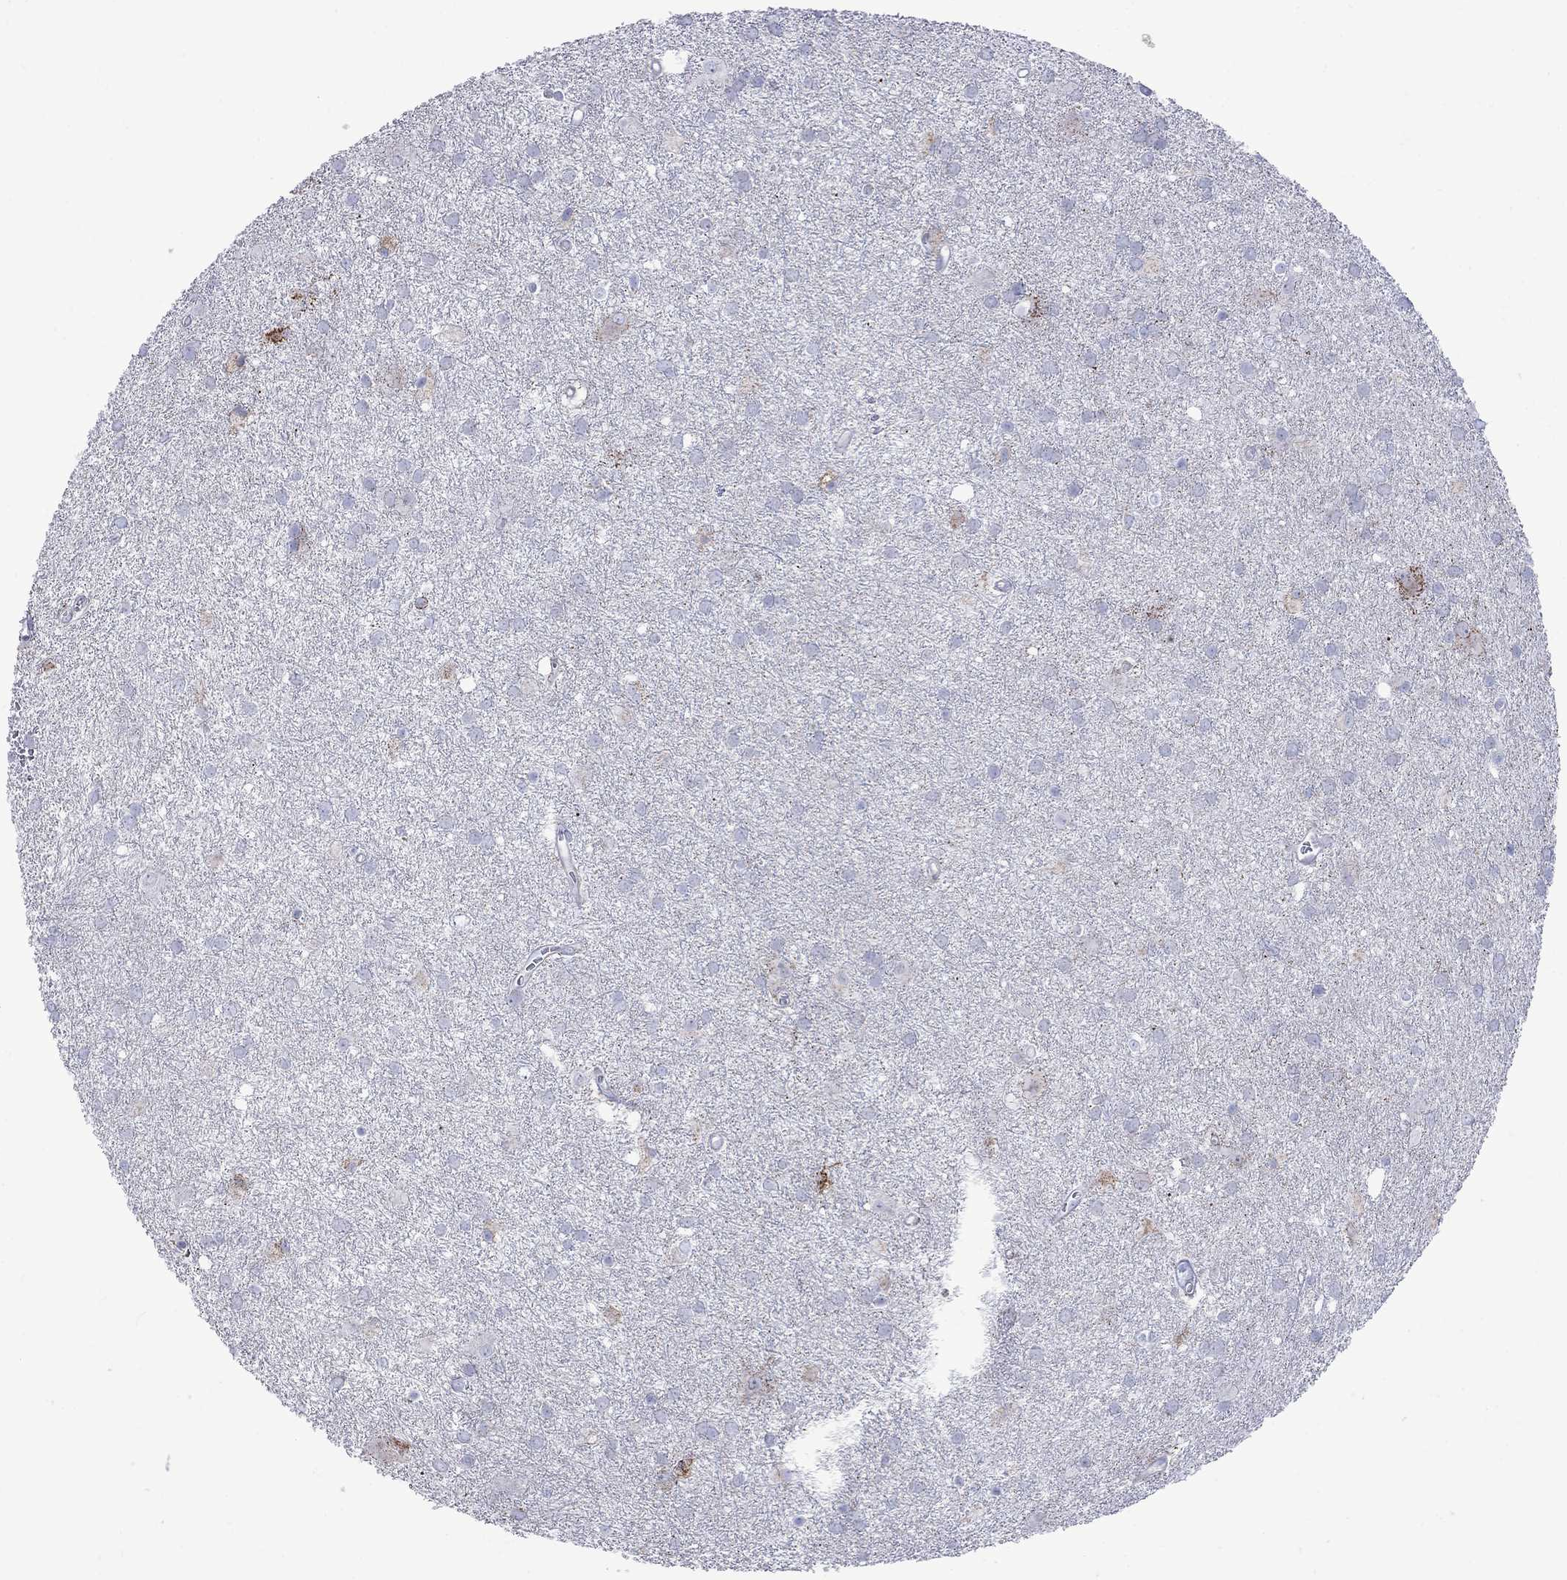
{"staining": {"intensity": "strong", "quantity": "<25%", "location": "cytoplasmic/membranous"}, "tissue": "glioma", "cell_type": "Tumor cells", "image_type": "cancer", "snomed": [{"axis": "morphology", "description": "Glioma, malignant, Low grade"}, {"axis": "topography", "description": "Brain"}], "caption": "This micrograph displays IHC staining of human glioma, with medium strong cytoplasmic/membranous positivity in about <25% of tumor cells.", "gene": "SESTD1", "patient": {"sex": "male", "age": 58}}